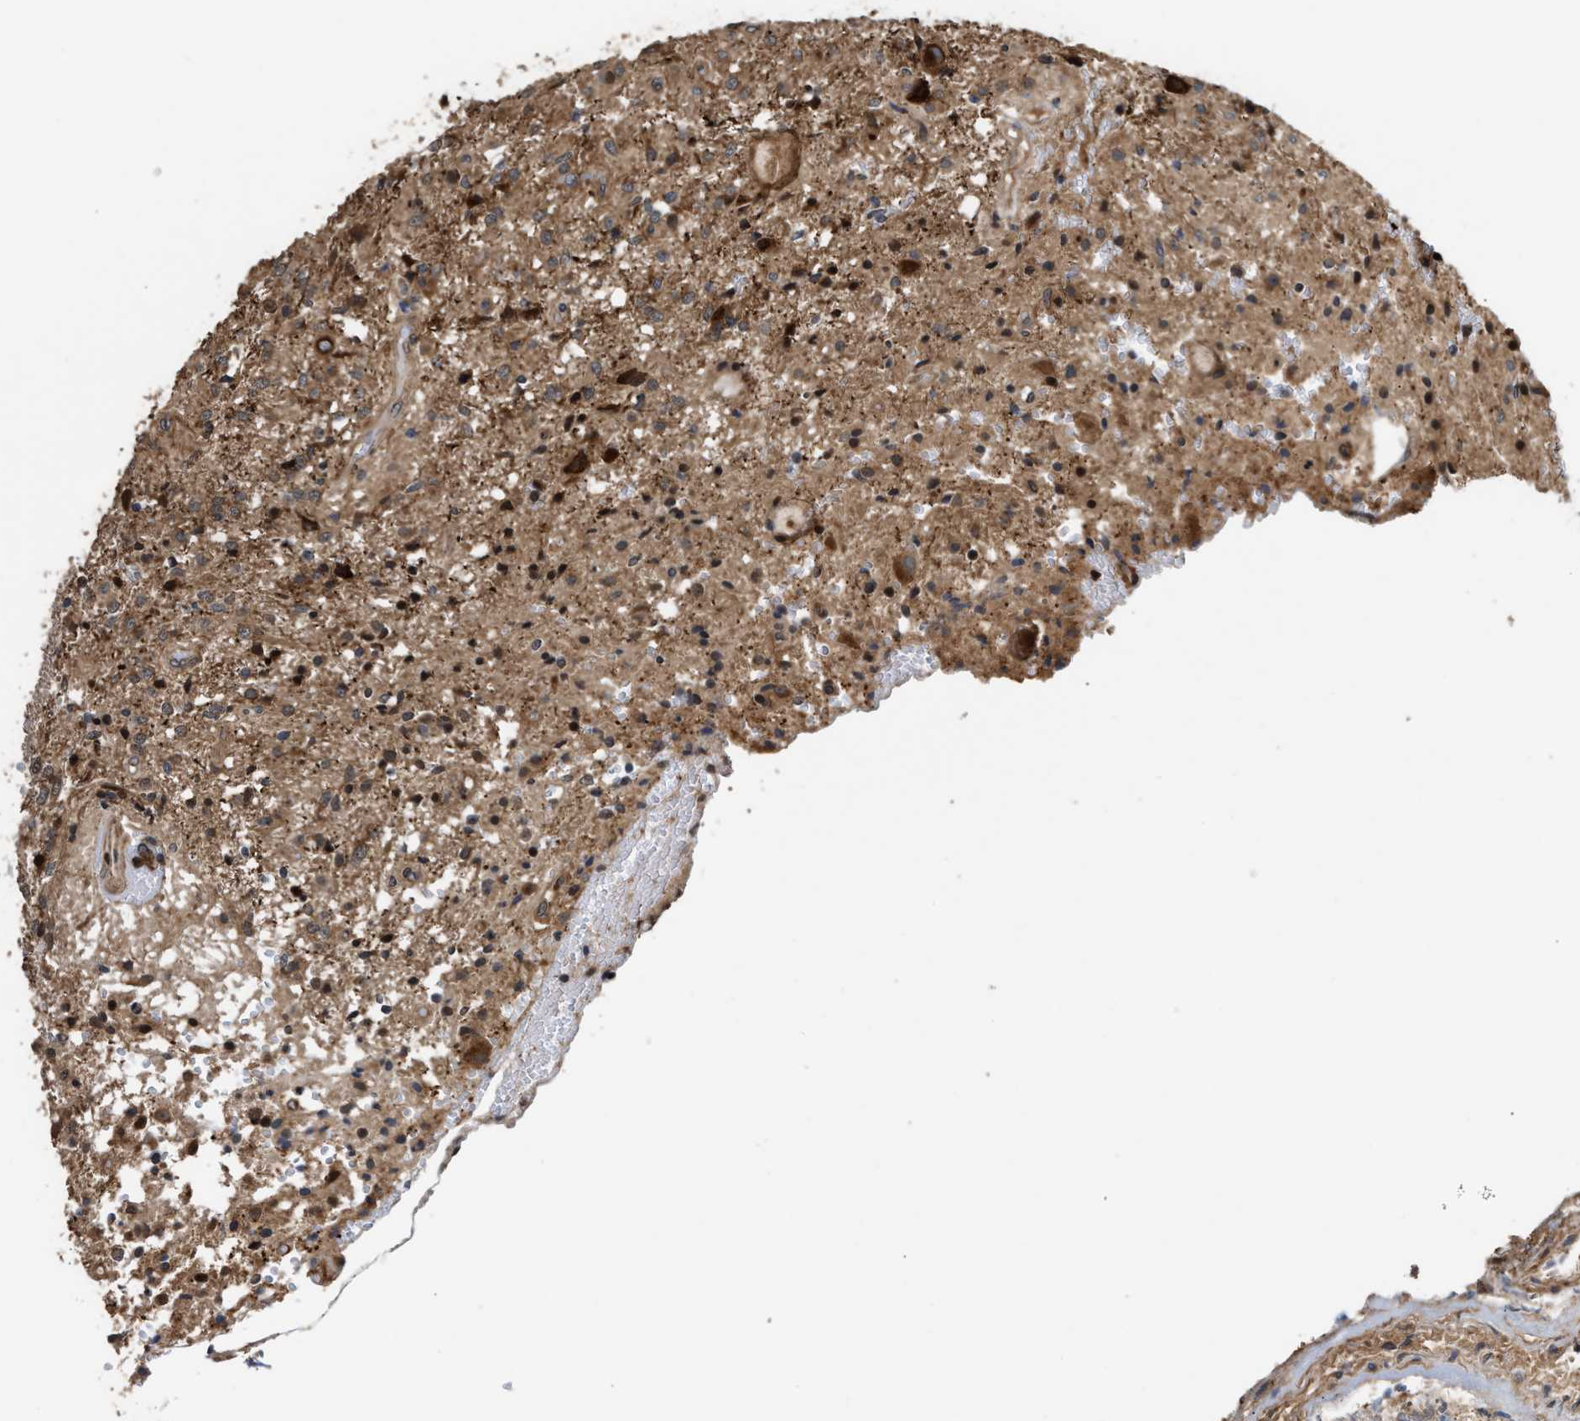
{"staining": {"intensity": "moderate", "quantity": ">75%", "location": "cytoplasmic/membranous"}, "tissue": "glioma", "cell_type": "Tumor cells", "image_type": "cancer", "snomed": [{"axis": "morphology", "description": "Glioma, malignant, High grade"}, {"axis": "topography", "description": "Brain"}], "caption": "Tumor cells demonstrate medium levels of moderate cytoplasmic/membranous positivity in about >75% of cells in high-grade glioma (malignant). (DAB (3,3'-diaminobenzidine) IHC with brightfield microscopy, high magnification).", "gene": "GOSR1", "patient": {"sex": "female", "age": 59}}